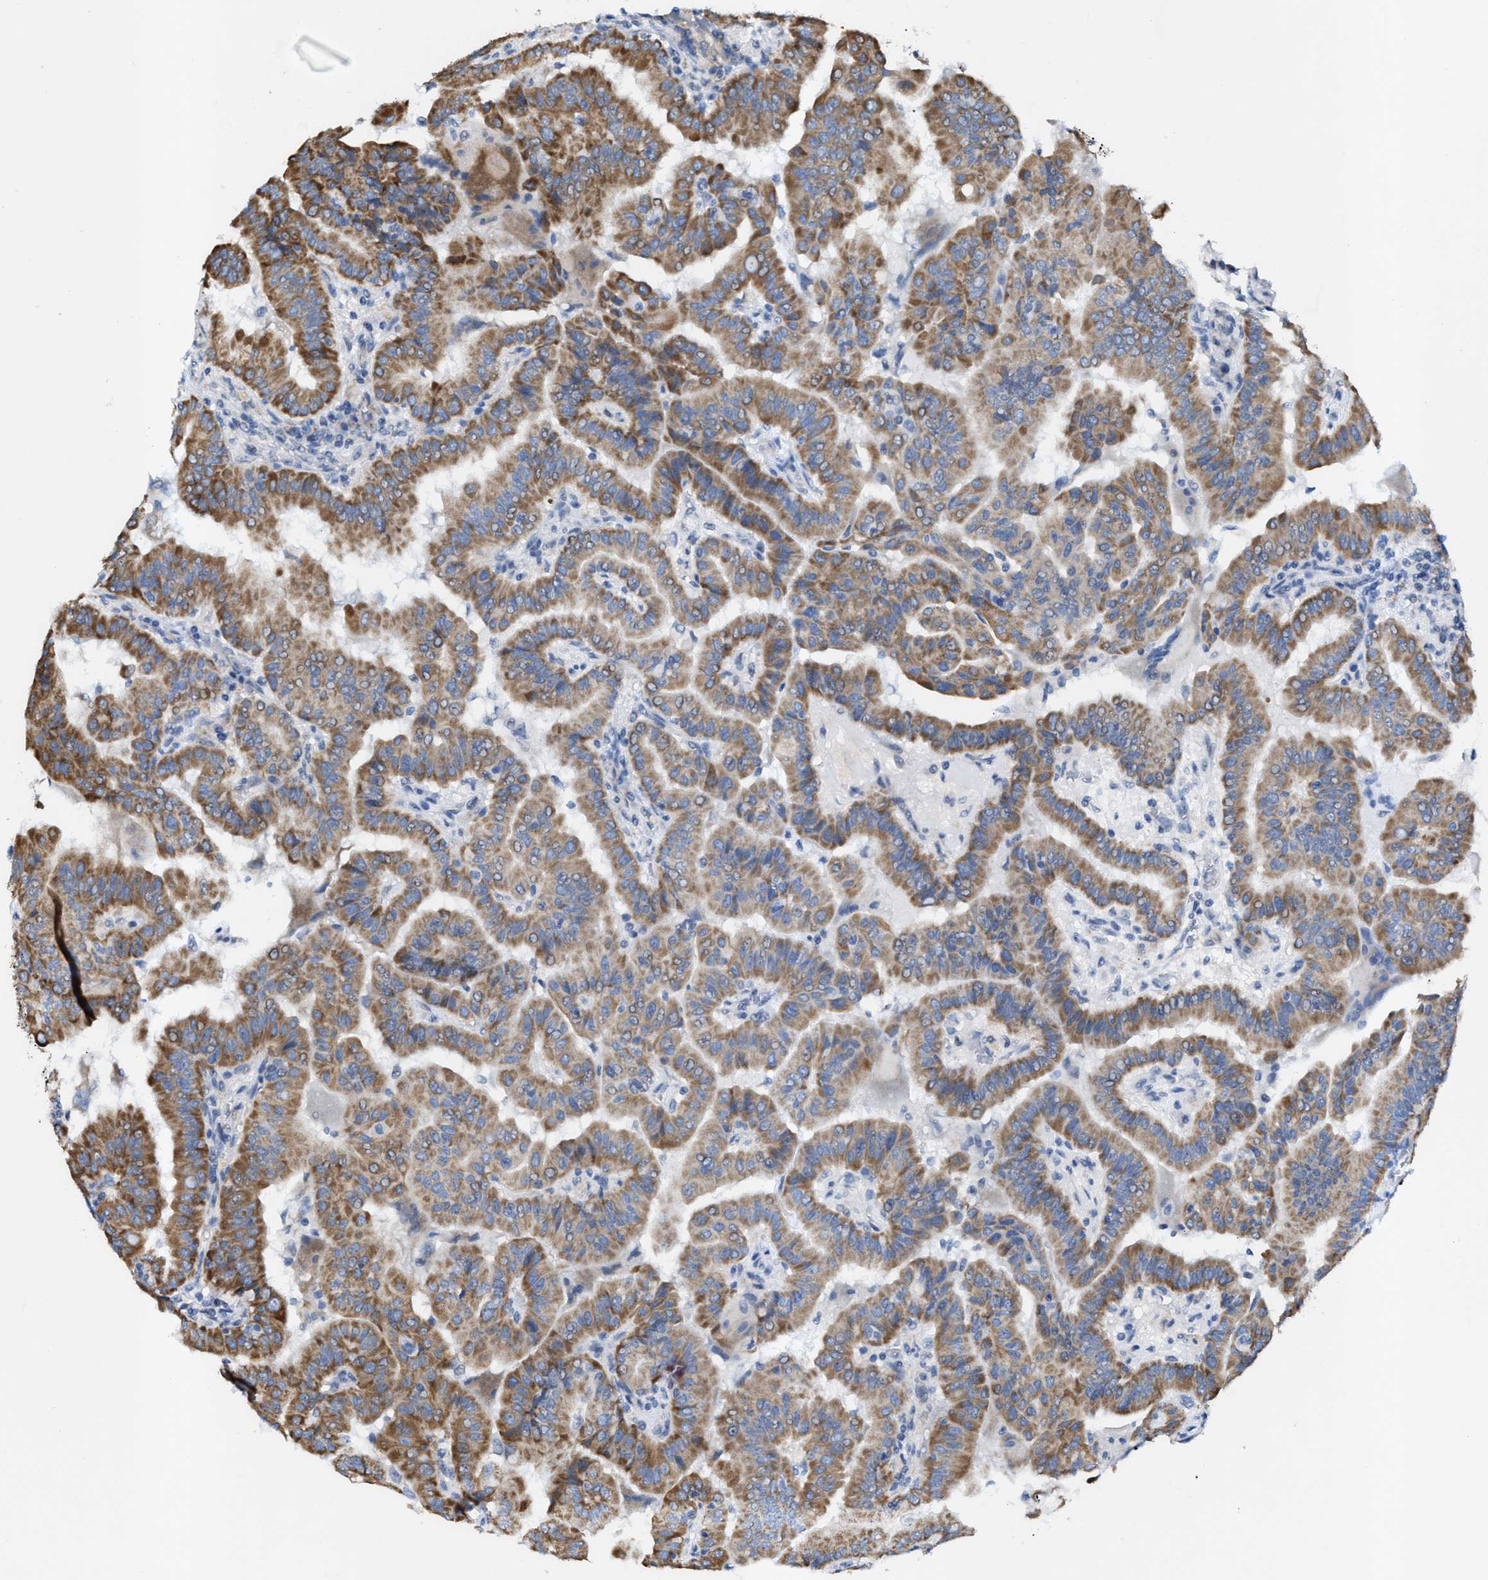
{"staining": {"intensity": "moderate", "quantity": ">75%", "location": "cytoplasmic/membranous"}, "tissue": "thyroid cancer", "cell_type": "Tumor cells", "image_type": "cancer", "snomed": [{"axis": "morphology", "description": "Papillary adenocarcinoma, NOS"}, {"axis": "topography", "description": "Thyroid gland"}], "caption": "Thyroid papillary adenocarcinoma stained for a protein (brown) reveals moderate cytoplasmic/membranous positive staining in approximately >75% of tumor cells.", "gene": "JAG1", "patient": {"sex": "male", "age": 33}}